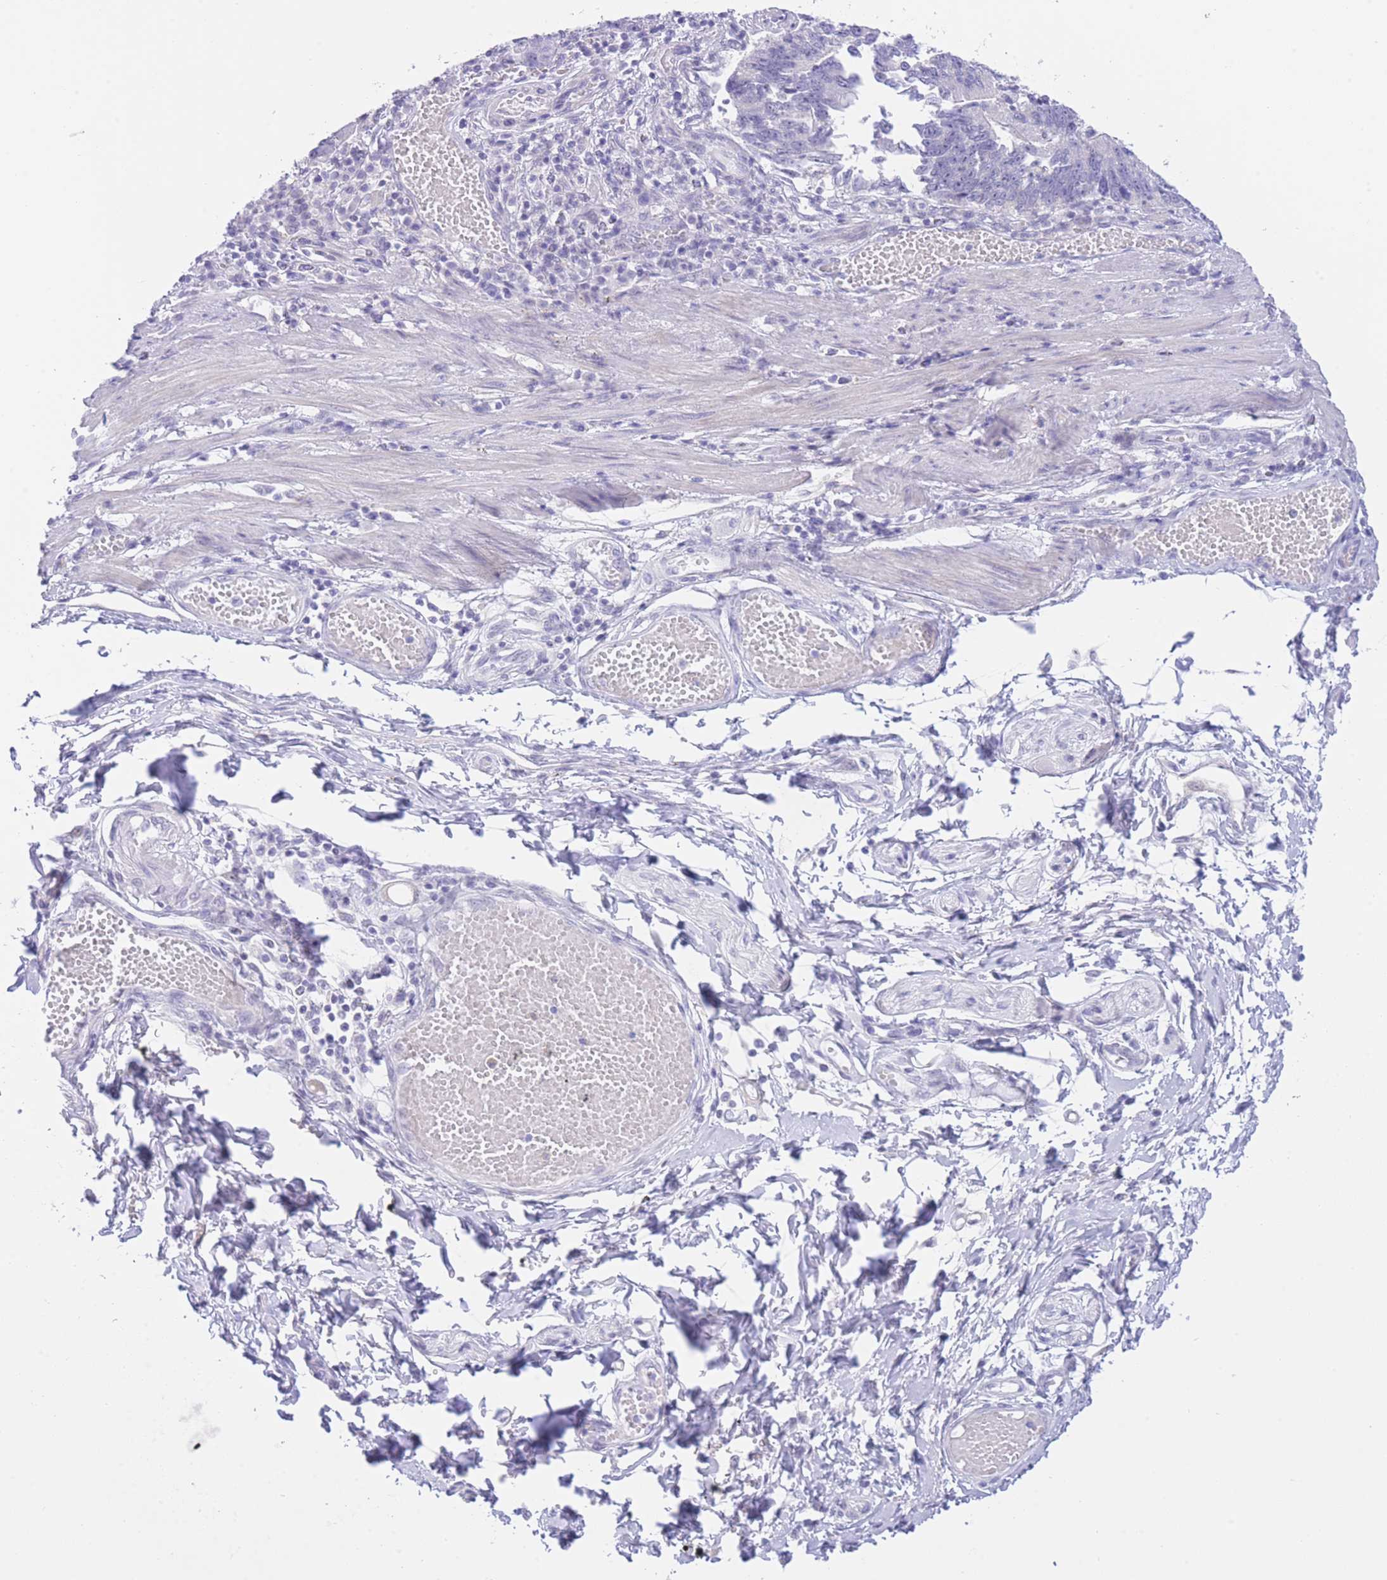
{"staining": {"intensity": "negative", "quantity": "none", "location": "none"}, "tissue": "stomach cancer", "cell_type": "Tumor cells", "image_type": "cancer", "snomed": [{"axis": "morphology", "description": "Adenocarcinoma, NOS"}, {"axis": "topography", "description": "Stomach"}], "caption": "A high-resolution photomicrograph shows IHC staining of stomach cancer (adenocarcinoma), which shows no significant expression in tumor cells. Nuclei are stained in blue.", "gene": "ZNF212", "patient": {"sex": "male", "age": 59}}